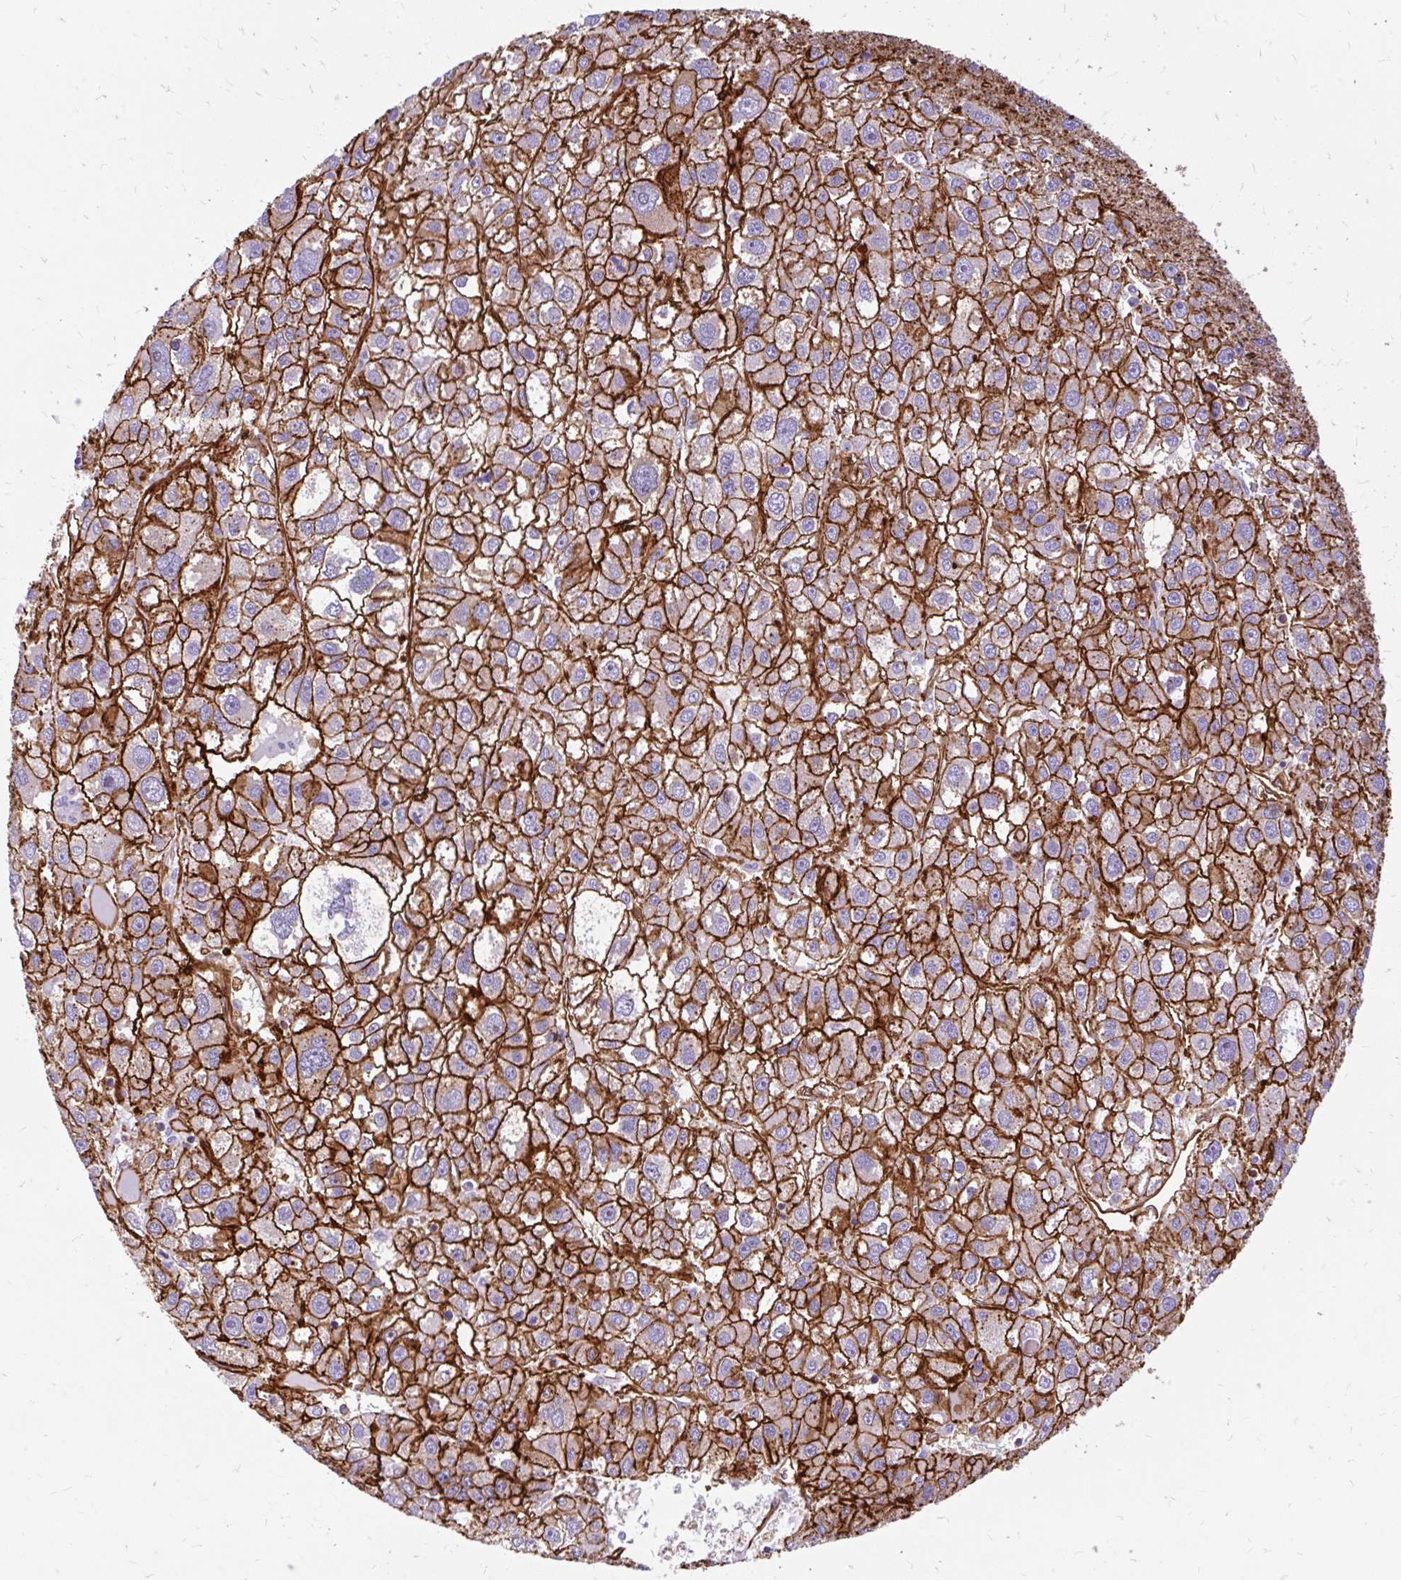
{"staining": {"intensity": "strong", "quantity": ">75%", "location": "cytoplasmic/membranous"}, "tissue": "liver cancer", "cell_type": "Tumor cells", "image_type": "cancer", "snomed": [{"axis": "morphology", "description": "Carcinoma, Hepatocellular, NOS"}, {"axis": "topography", "description": "Liver"}], "caption": "This is an image of immunohistochemistry (IHC) staining of liver cancer, which shows strong positivity in the cytoplasmic/membranous of tumor cells.", "gene": "MAP1LC3B", "patient": {"sex": "male", "age": 73}}